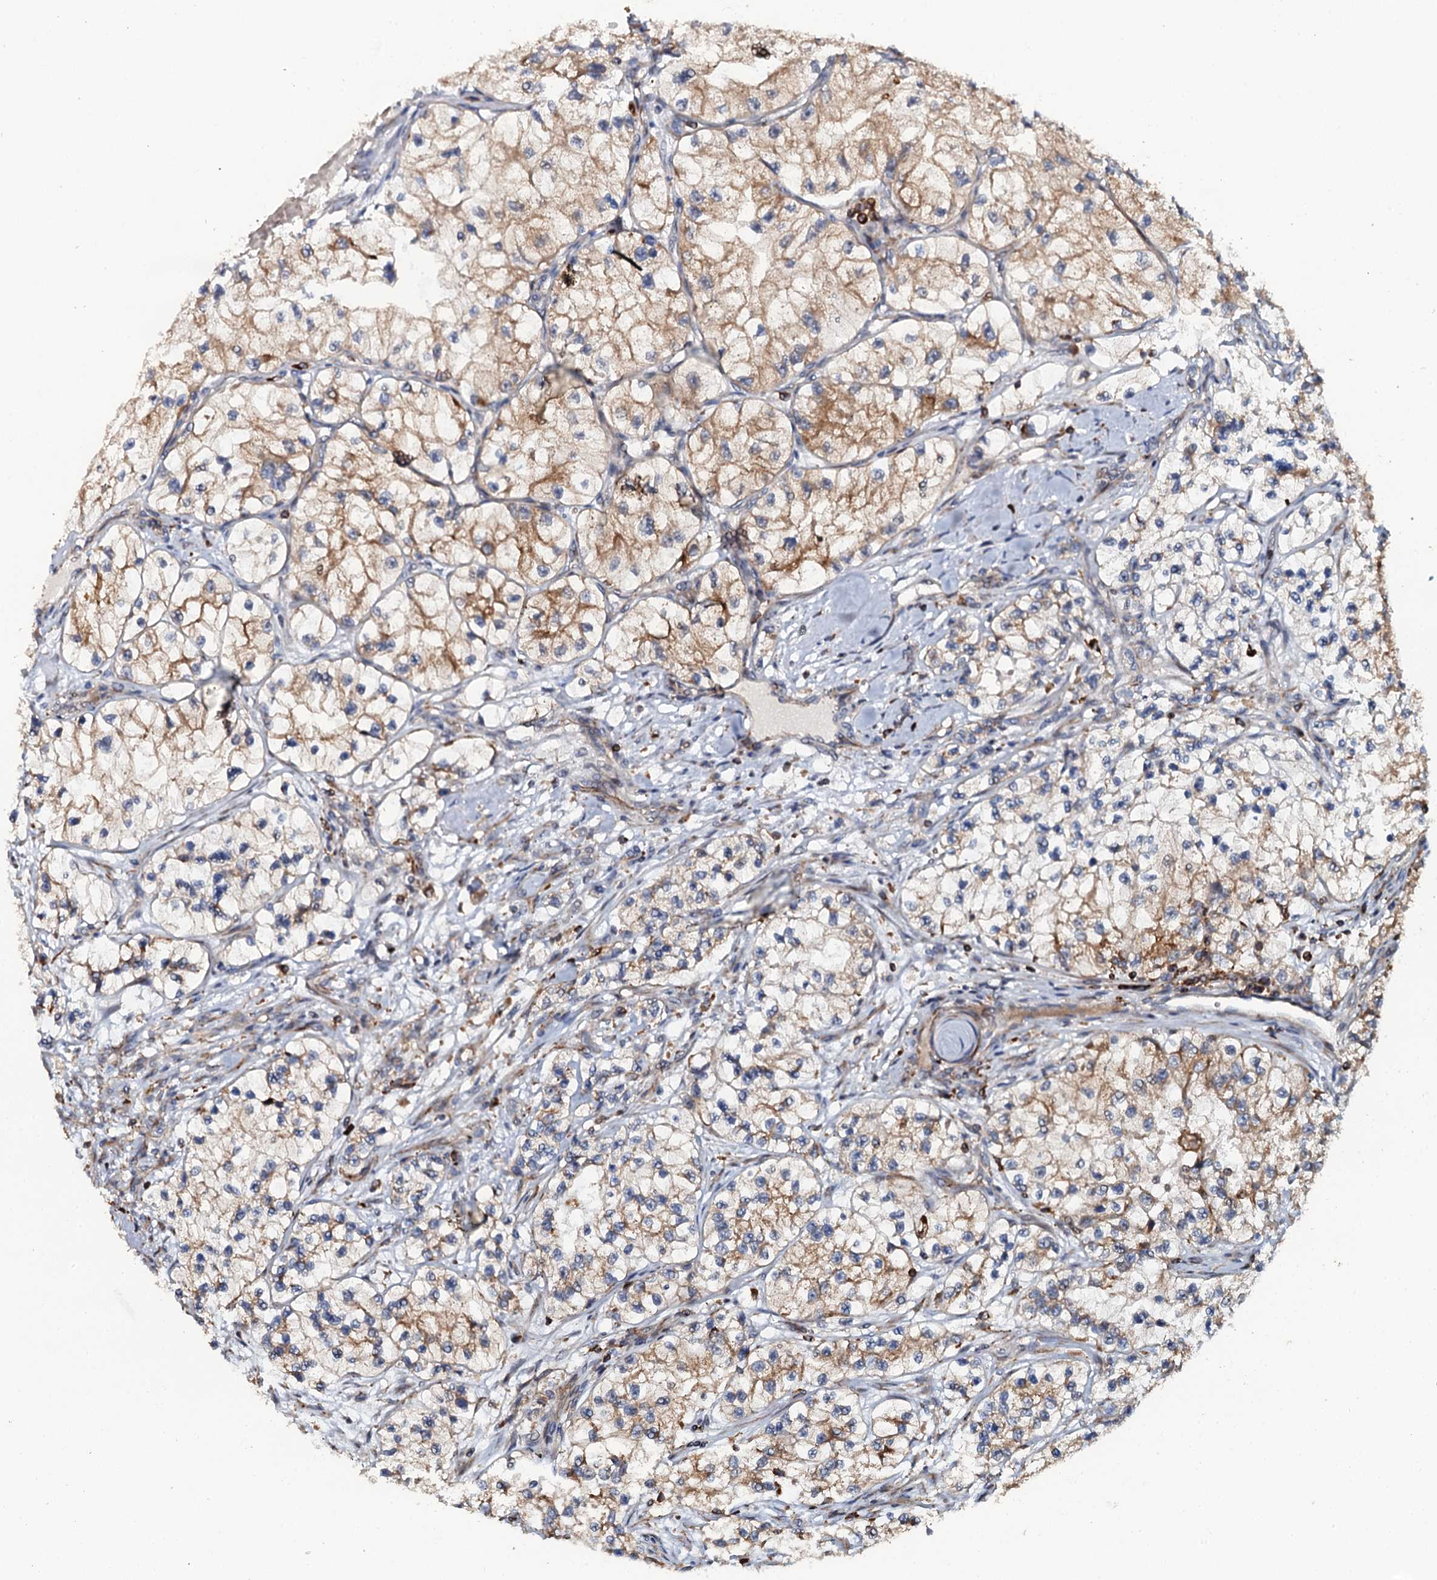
{"staining": {"intensity": "moderate", "quantity": ">75%", "location": "cytoplasmic/membranous"}, "tissue": "renal cancer", "cell_type": "Tumor cells", "image_type": "cancer", "snomed": [{"axis": "morphology", "description": "Adenocarcinoma, NOS"}, {"axis": "topography", "description": "Kidney"}], "caption": "Protein expression by immunohistochemistry demonstrates moderate cytoplasmic/membranous staining in approximately >75% of tumor cells in adenocarcinoma (renal).", "gene": "VAMP8", "patient": {"sex": "female", "age": 57}}